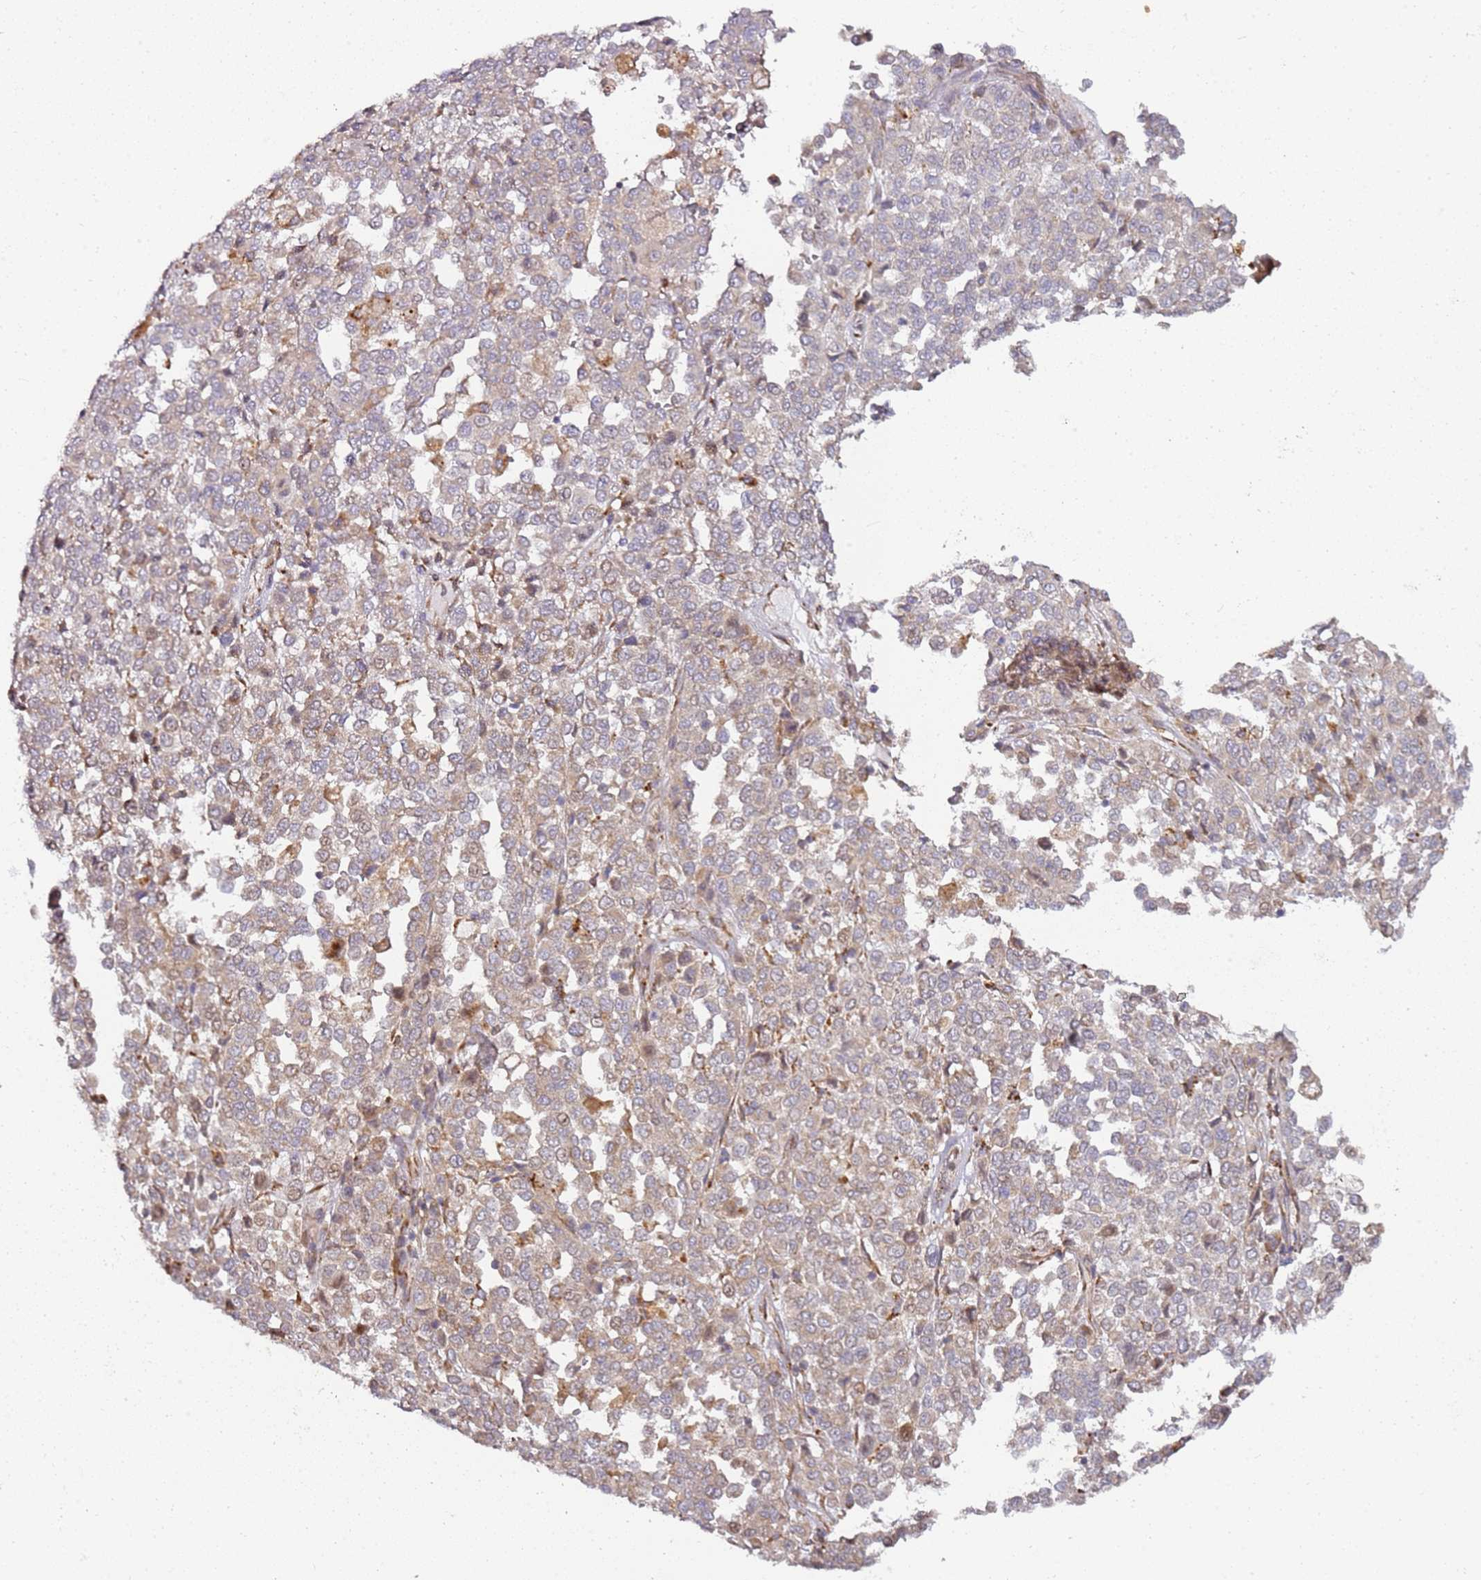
{"staining": {"intensity": "weak", "quantity": ">75%", "location": "cytoplasmic/membranous"}, "tissue": "melanoma", "cell_type": "Tumor cells", "image_type": "cancer", "snomed": [{"axis": "morphology", "description": "Malignant melanoma, Metastatic site"}, {"axis": "topography", "description": "Pancreas"}], "caption": "Human malignant melanoma (metastatic site) stained with a brown dye displays weak cytoplasmic/membranous positive expression in approximately >75% of tumor cells.", "gene": "GRAP", "patient": {"sex": "female", "age": 30}}